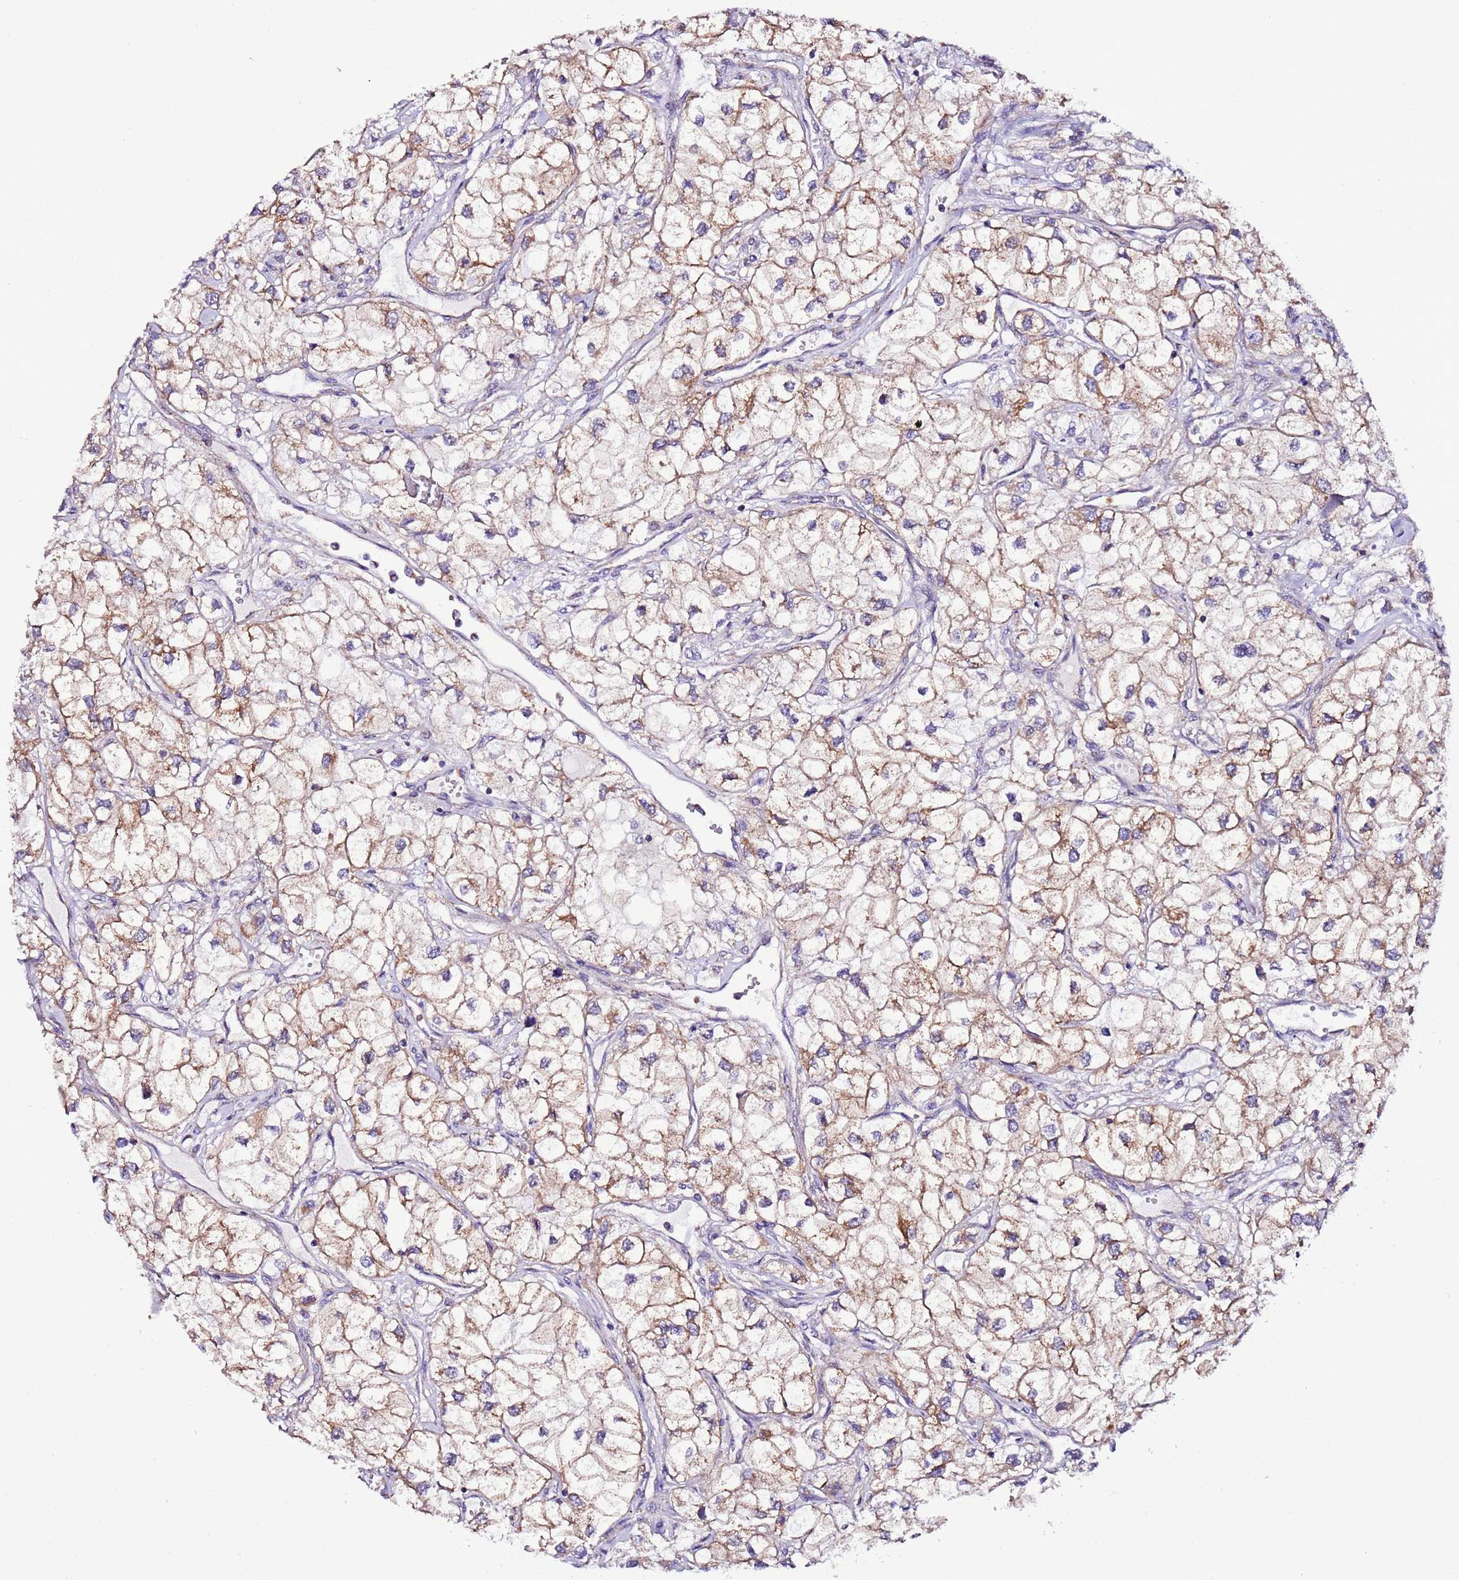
{"staining": {"intensity": "weak", "quantity": "25%-75%", "location": "cytoplasmic/membranous"}, "tissue": "renal cancer", "cell_type": "Tumor cells", "image_type": "cancer", "snomed": [{"axis": "morphology", "description": "Adenocarcinoma, NOS"}, {"axis": "topography", "description": "Kidney"}], "caption": "IHC image of neoplastic tissue: human adenocarcinoma (renal) stained using immunohistochemistry exhibits low levels of weak protein expression localized specifically in the cytoplasmic/membranous of tumor cells, appearing as a cytoplasmic/membranous brown color.", "gene": "UEVLD", "patient": {"sex": "male", "age": 59}}